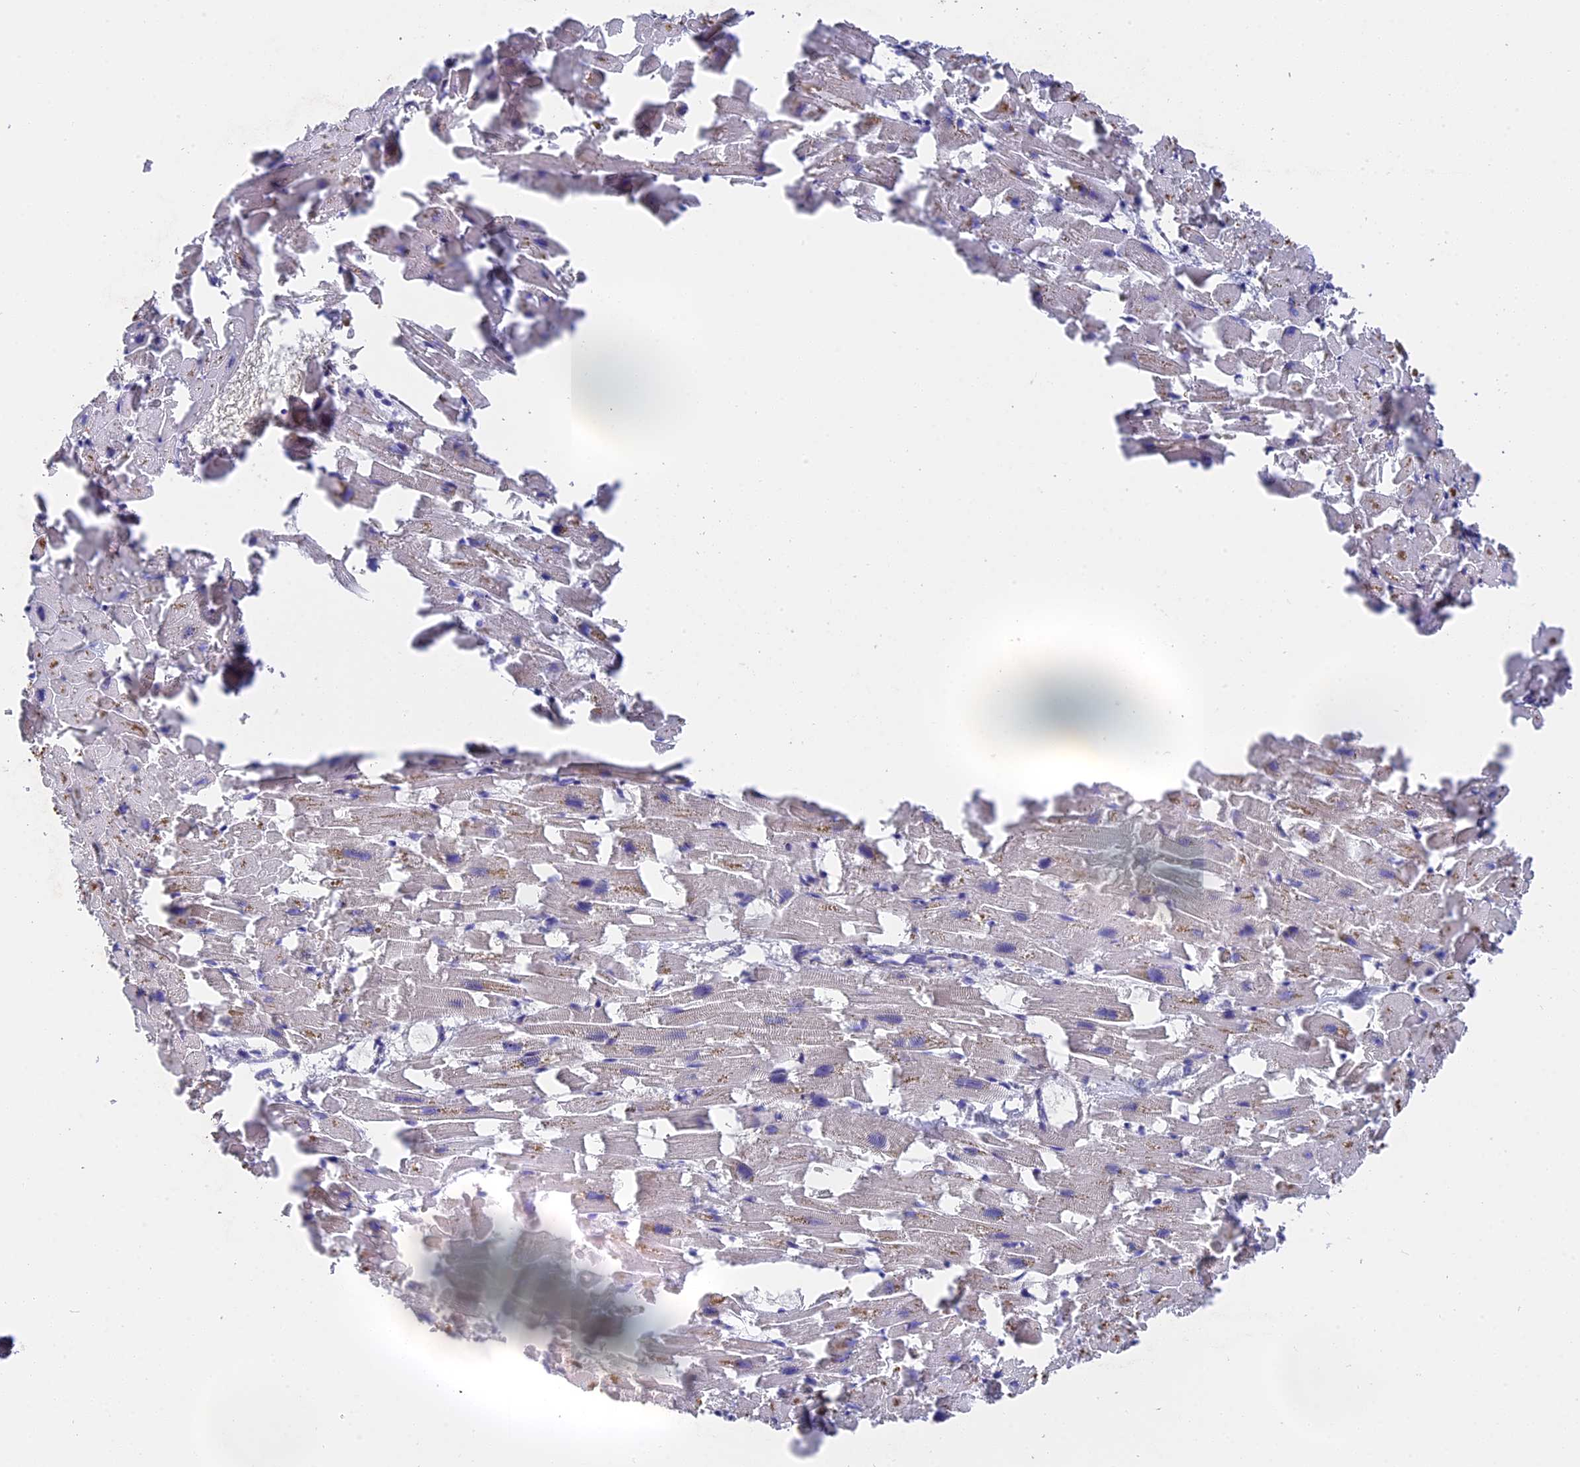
{"staining": {"intensity": "moderate", "quantity": "<25%", "location": "cytoplasmic/membranous"}, "tissue": "heart muscle", "cell_type": "Cardiomyocytes", "image_type": "normal", "snomed": [{"axis": "morphology", "description": "Normal tissue, NOS"}, {"axis": "topography", "description": "Heart"}], "caption": "Immunohistochemistry (IHC) image of unremarkable heart muscle: heart muscle stained using IHC exhibits low levels of moderate protein expression localized specifically in the cytoplasmic/membranous of cardiomyocytes, appearing as a cytoplasmic/membranous brown color.", "gene": "ZCCHC2", "patient": {"sex": "female", "age": 64}}